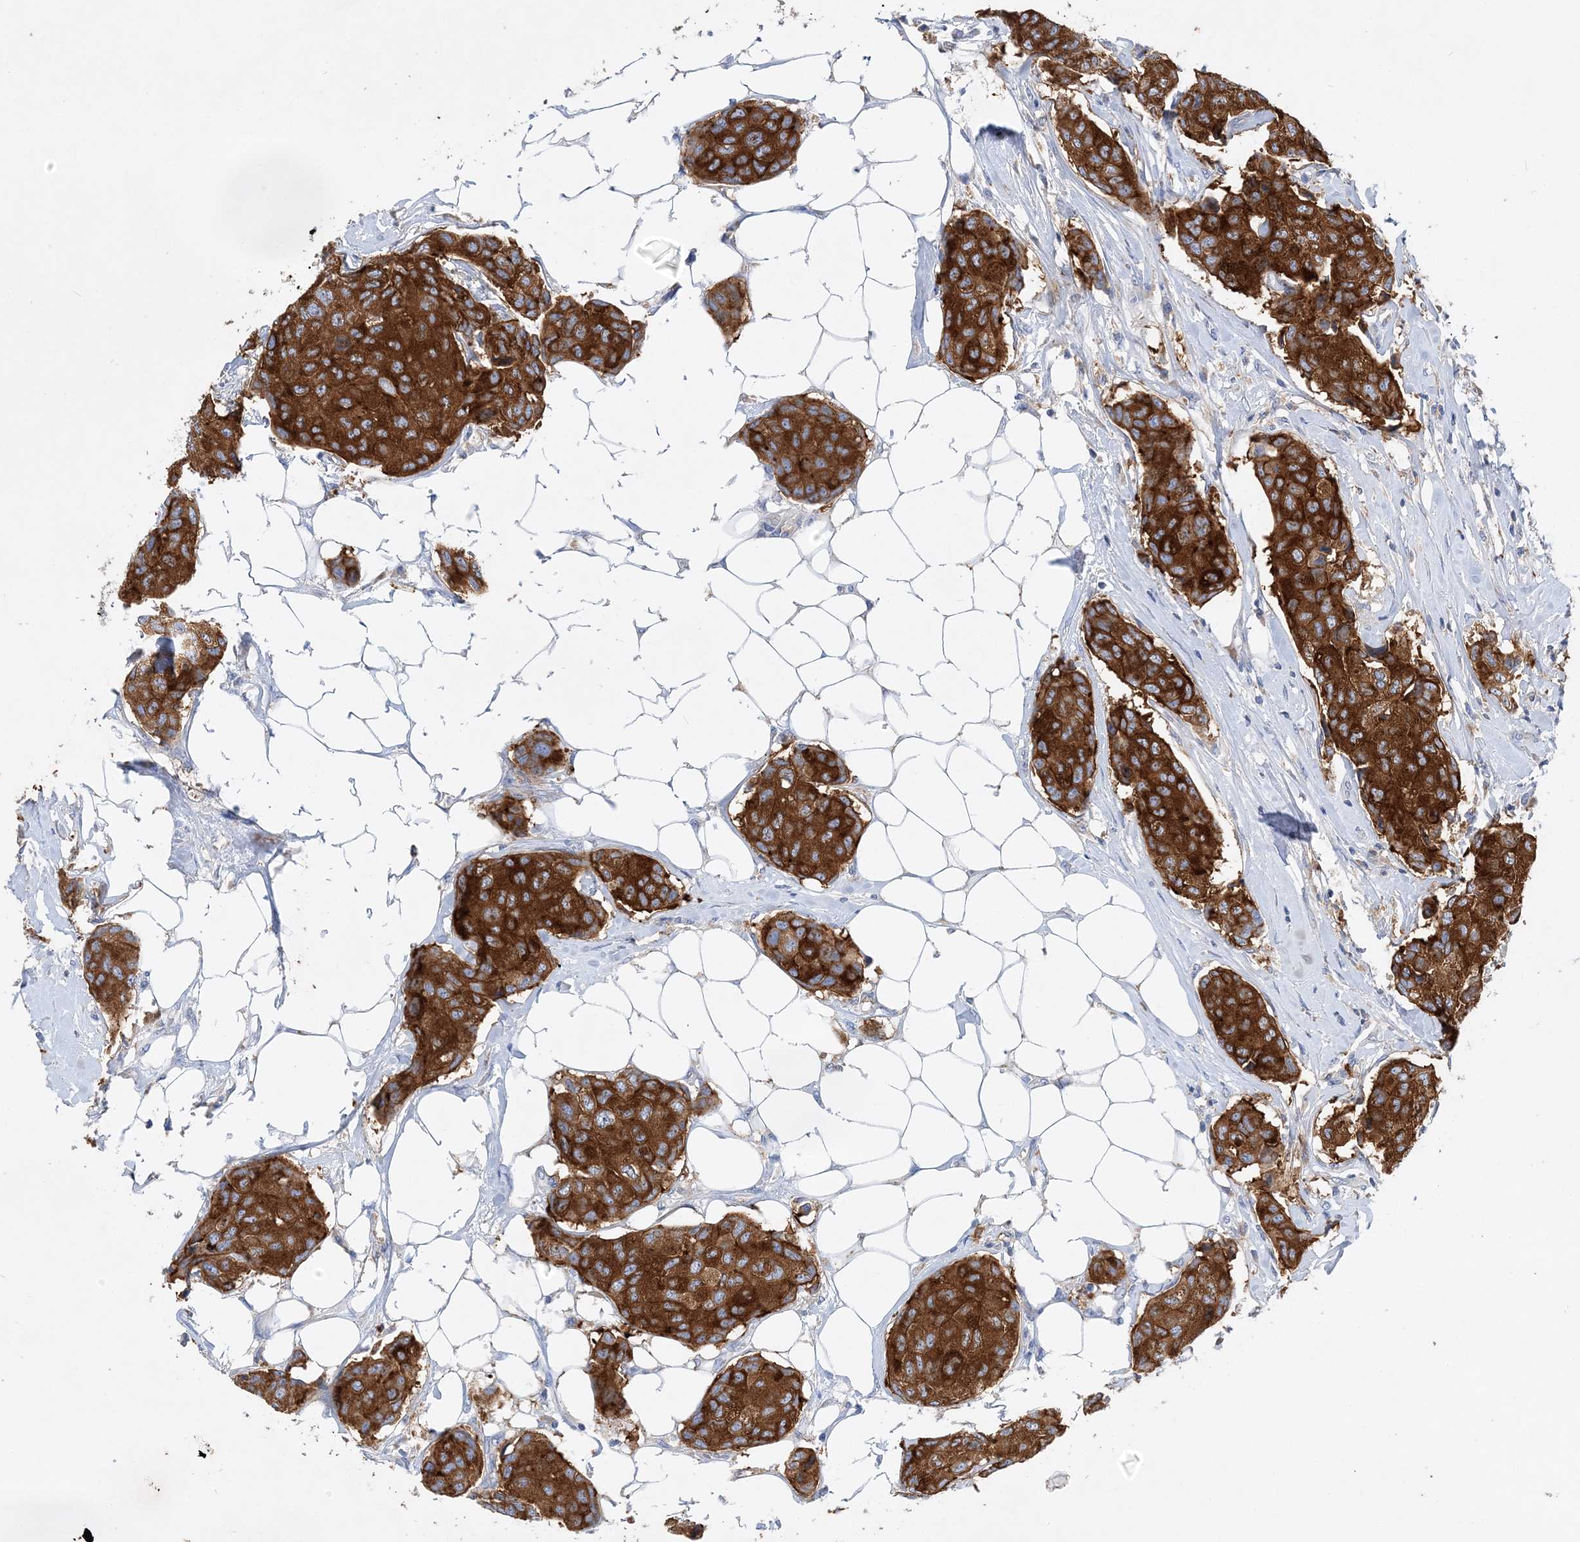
{"staining": {"intensity": "strong", "quantity": ">75%", "location": "cytoplasmic/membranous"}, "tissue": "breast cancer", "cell_type": "Tumor cells", "image_type": "cancer", "snomed": [{"axis": "morphology", "description": "Duct carcinoma"}, {"axis": "topography", "description": "Breast"}], "caption": "Immunohistochemistry (IHC) image of breast cancer (invasive ductal carcinoma) stained for a protein (brown), which shows high levels of strong cytoplasmic/membranous staining in about >75% of tumor cells.", "gene": "GRINA", "patient": {"sex": "female", "age": 80}}